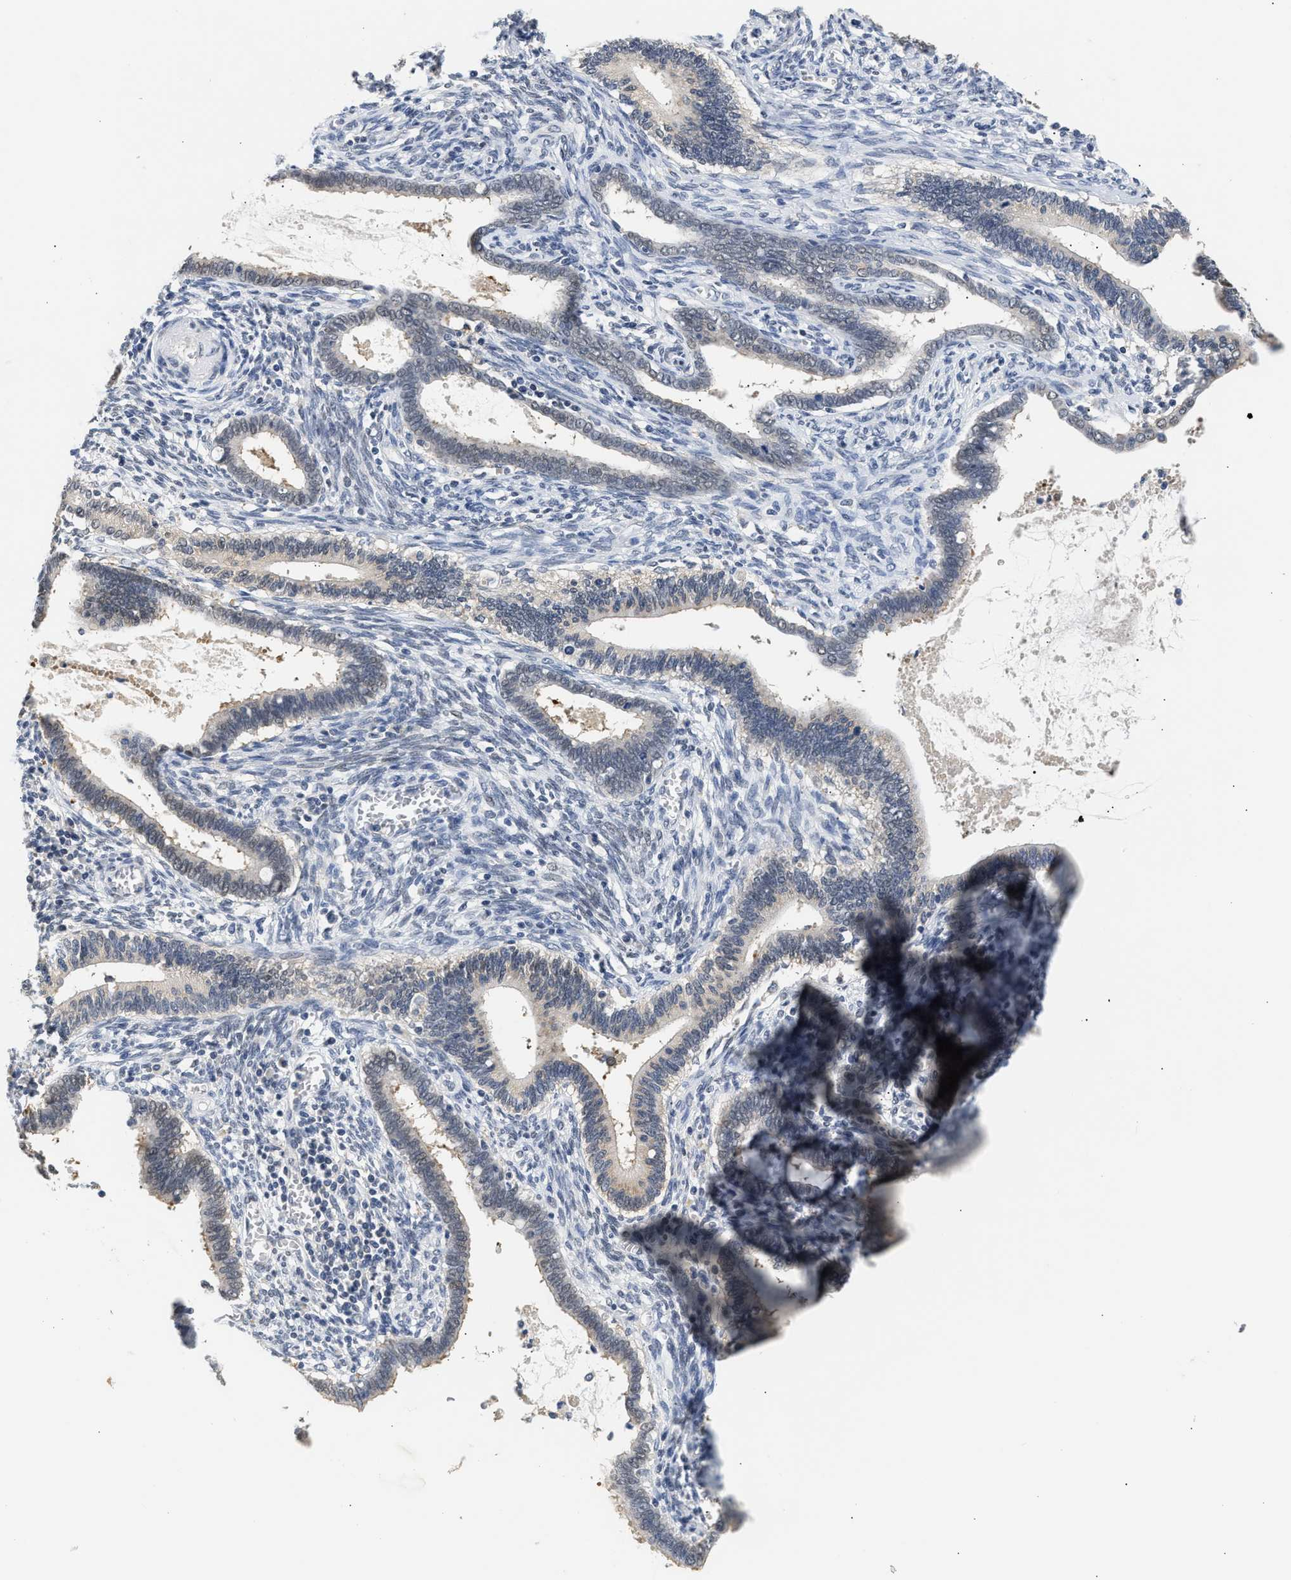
{"staining": {"intensity": "negative", "quantity": "none", "location": "none"}, "tissue": "cervical cancer", "cell_type": "Tumor cells", "image_type": "cancer", "snomed": [{"axis": "morphology", "description": "Adenocarcinoma, NOS"}, {"axis": "topography", "description": "Cervix"}], "caption": "DAB immunohistochemical staining of human cervical cancer displays no significant expression in tumor cells.", "gene": "PPM1L", "patient": {"sex": "female", "age": 44}}